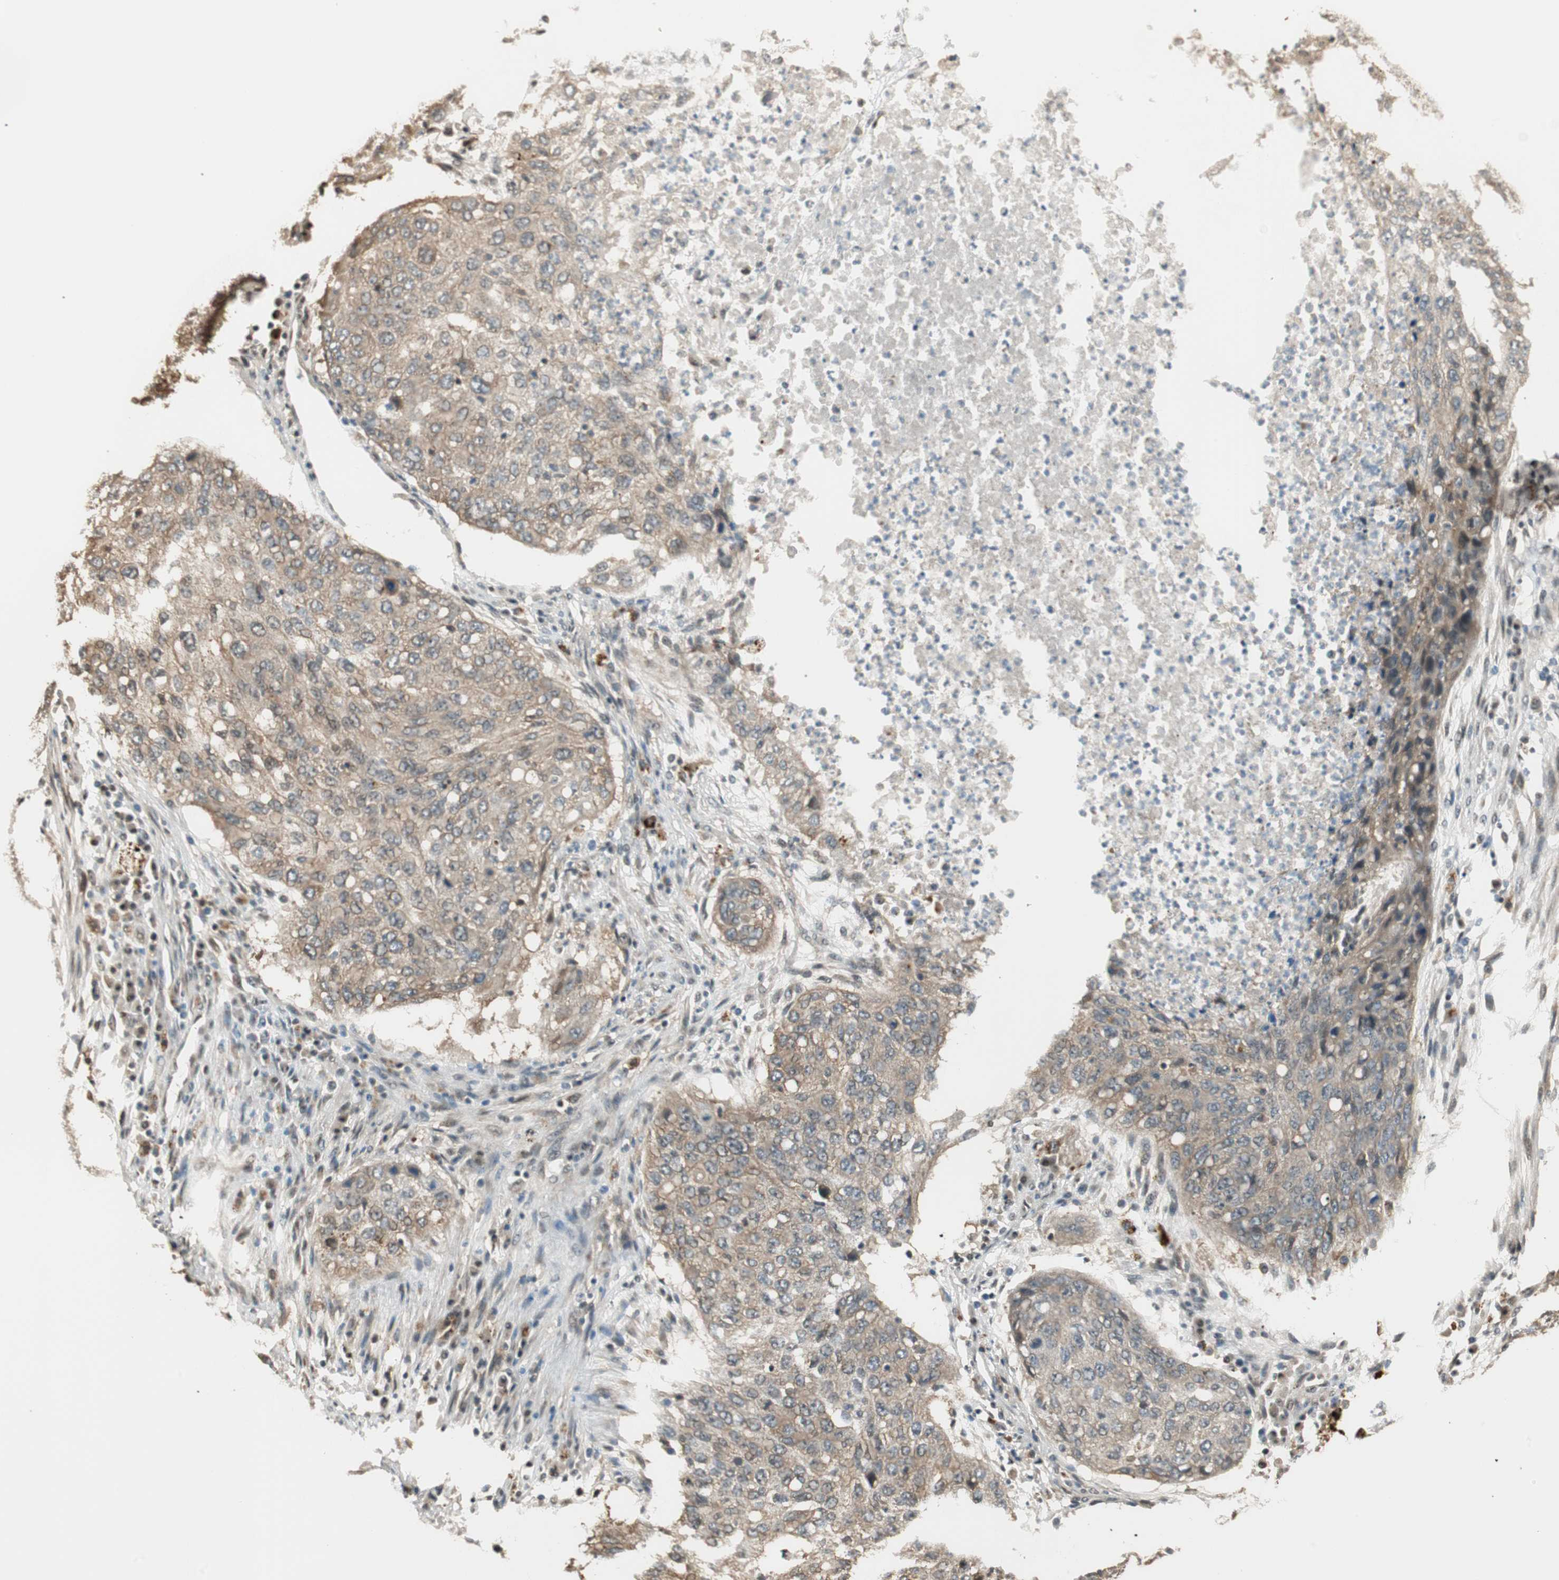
{"staining": {"intensity": "moderate", "quantity": ">75%", "location": "cytoplasmic/membranous"}, "tissue": "lung cancer", "cell_type": "Tumor cells", "image_type": "cancer", "snomed": [{"axis": "morphology", "description": "Squamous cell carcinoma, NOS"}, {"axis": "topography", "description": "Lung"}], "caption": "Moderate cytoplasmic/membranous positivity for a protein is seen in approximately >75% of tumor cells of lung cancer (squamous cell carcinoma) using immunohistochemistry (IHC).", "gene": "ZNF443", "patient": {"sex": "female", "age": 63}}